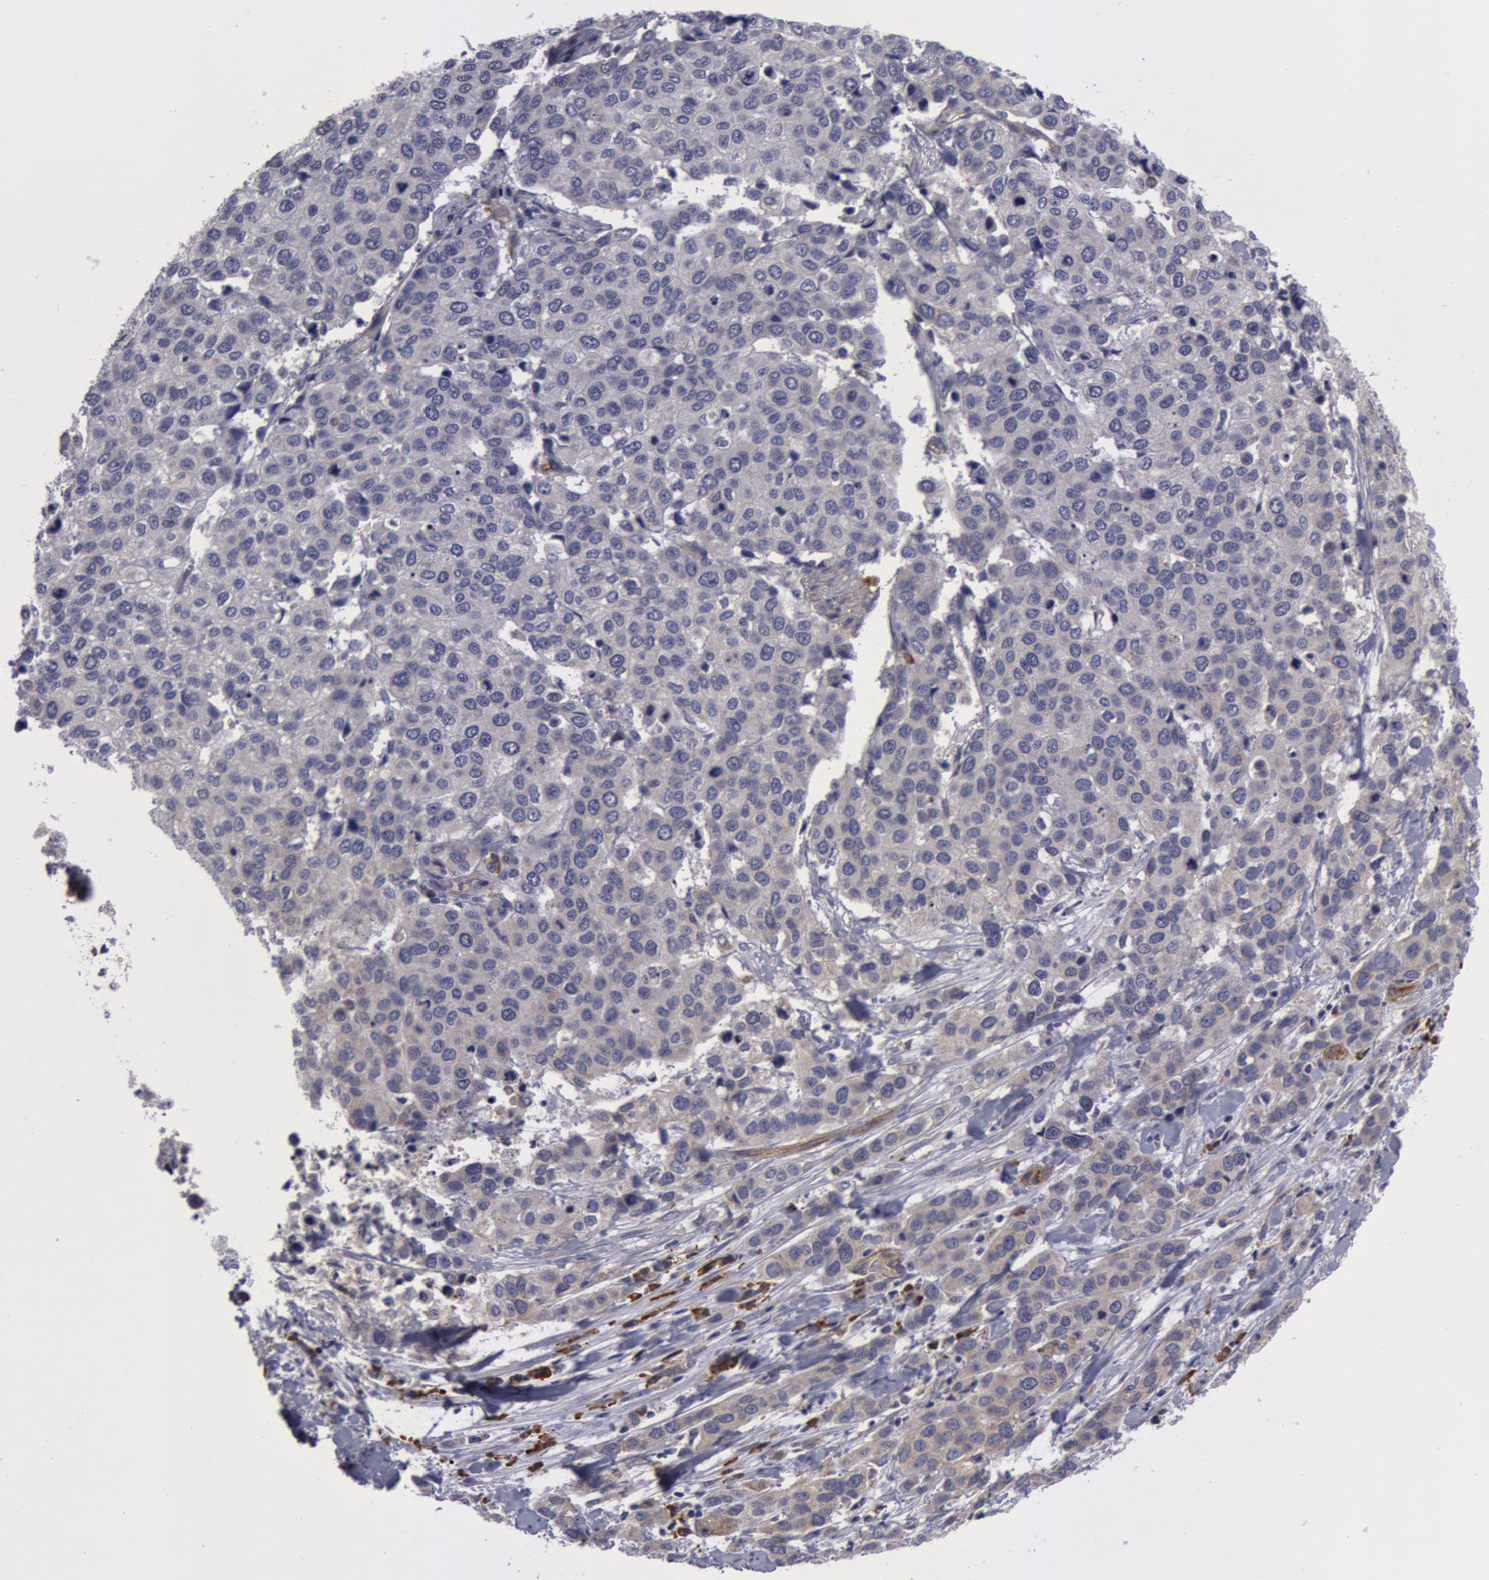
{"staining": {"intensity": "weak", "quantity": "<25%", "location": "cytoplasmic/membranous"}, "tissue": "cervical cancer", "cell_type": "Tumor cells", "image_type": "cancer", "snomed": [{"axis": "morphology", "description": "Squamous cell carcinoma, NOS"}, {"axis": "topography", "description": "Cervix"}], "caption": "Tumor cells show no significant protein staining in squamous cell carcinoma (cervical). (Stains: DAB immunohistochemistry with hematoxylin counter stain, Microscopy: brightfield microscopy at high magnification).", "gene": "IL23A", "patient": {"sex": "female", "age": 54}}